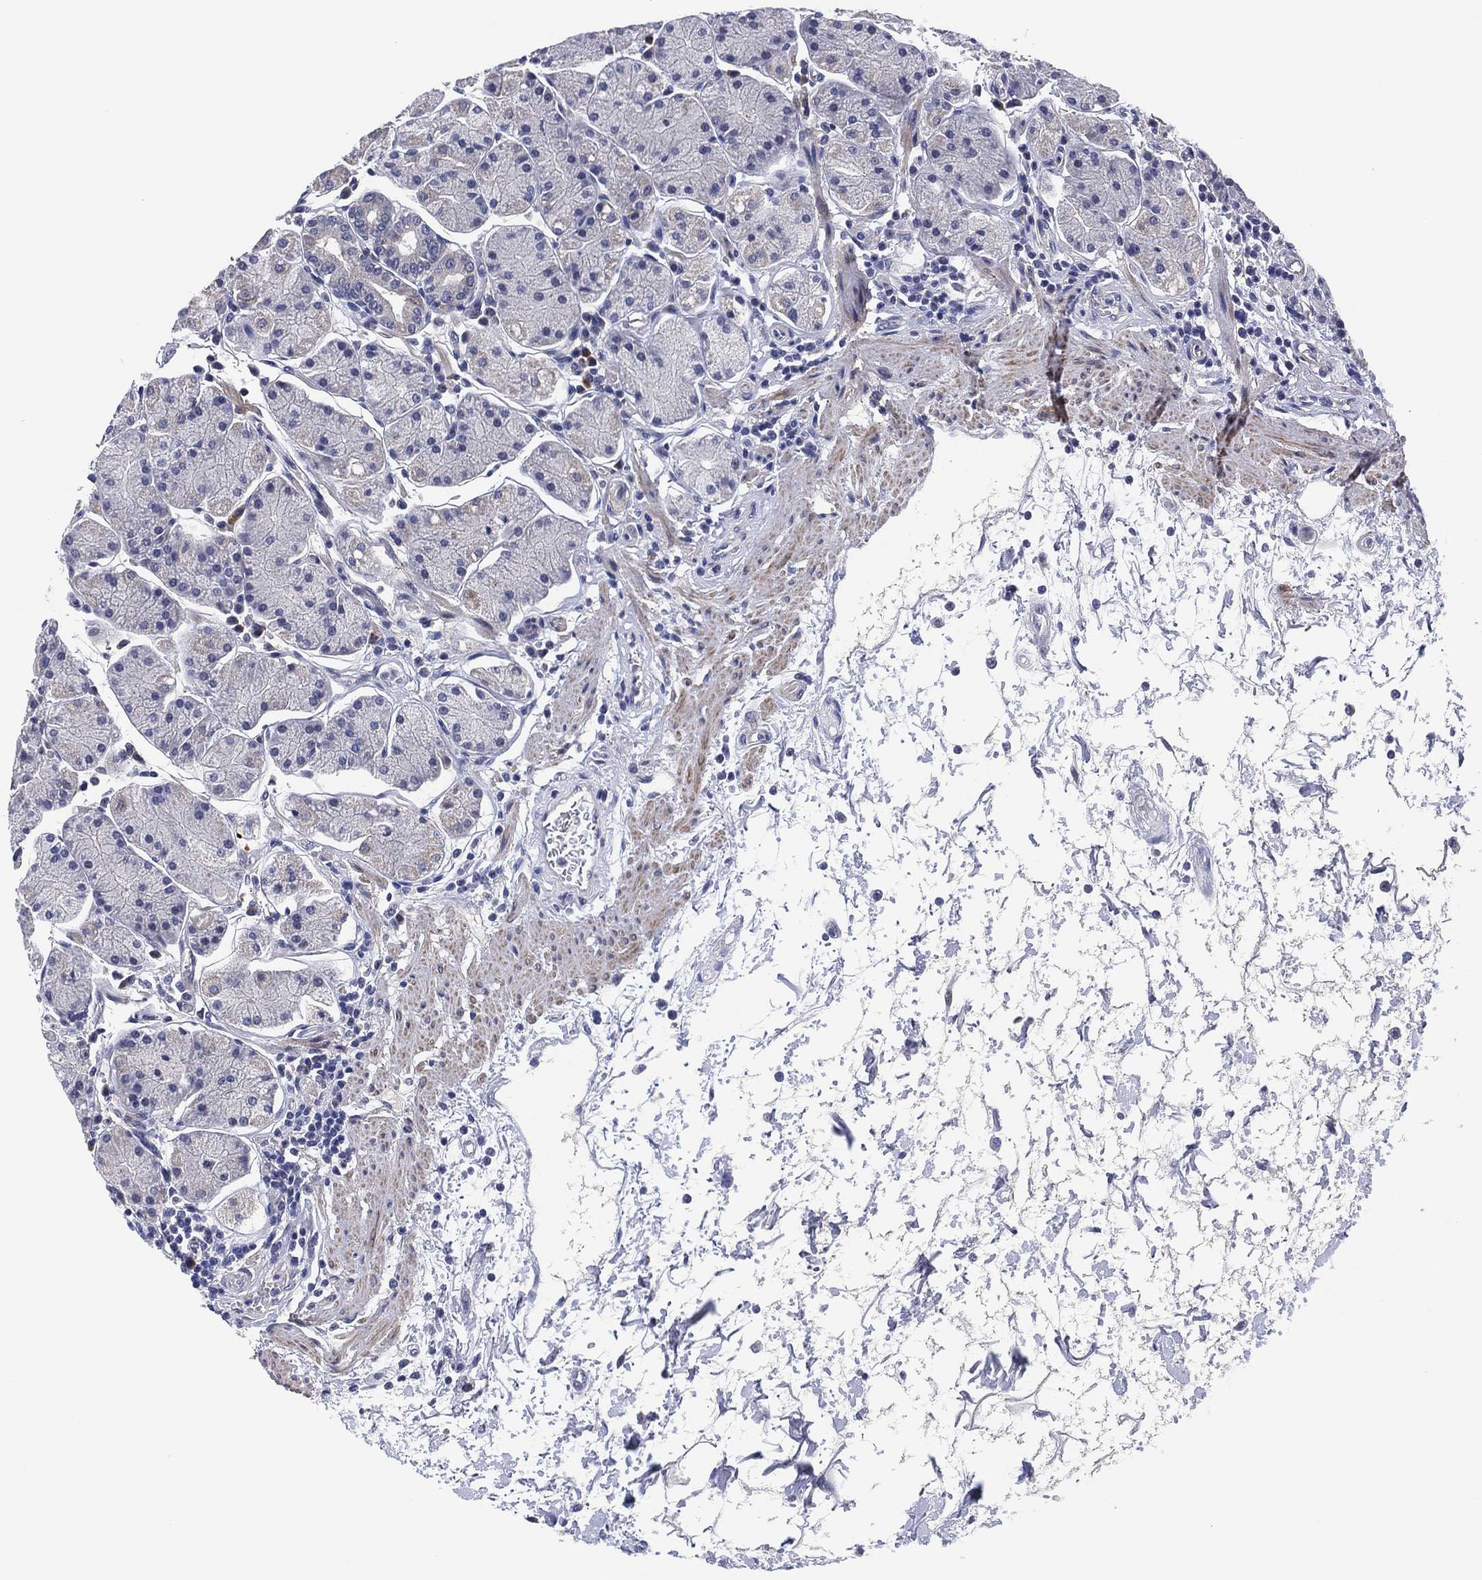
{"staining": {"intensity": "moderate", "quantity": "<25%", "location": "cytoplasmic/membranous"}, "tissue": "stomach", "cell_type": "Glandular cells", "image_type": "normal", "snomed": [{"axis": "morphology", "description": "Normal tissue, NOS"}, {"axis": "topography", "description": "Stomach"}], "caption": "IHC micrograph of benign stomach: stomach stained using immunohistochemistry (IHC) shows low levels of moderate protein expression localized specifically in the cytoplasmic/membranous of glandular cells, appearing as a cytoplasmic/membranous brown color.", "gene": "CLIP3", "patient": {"sex": "male", "age": 54}}